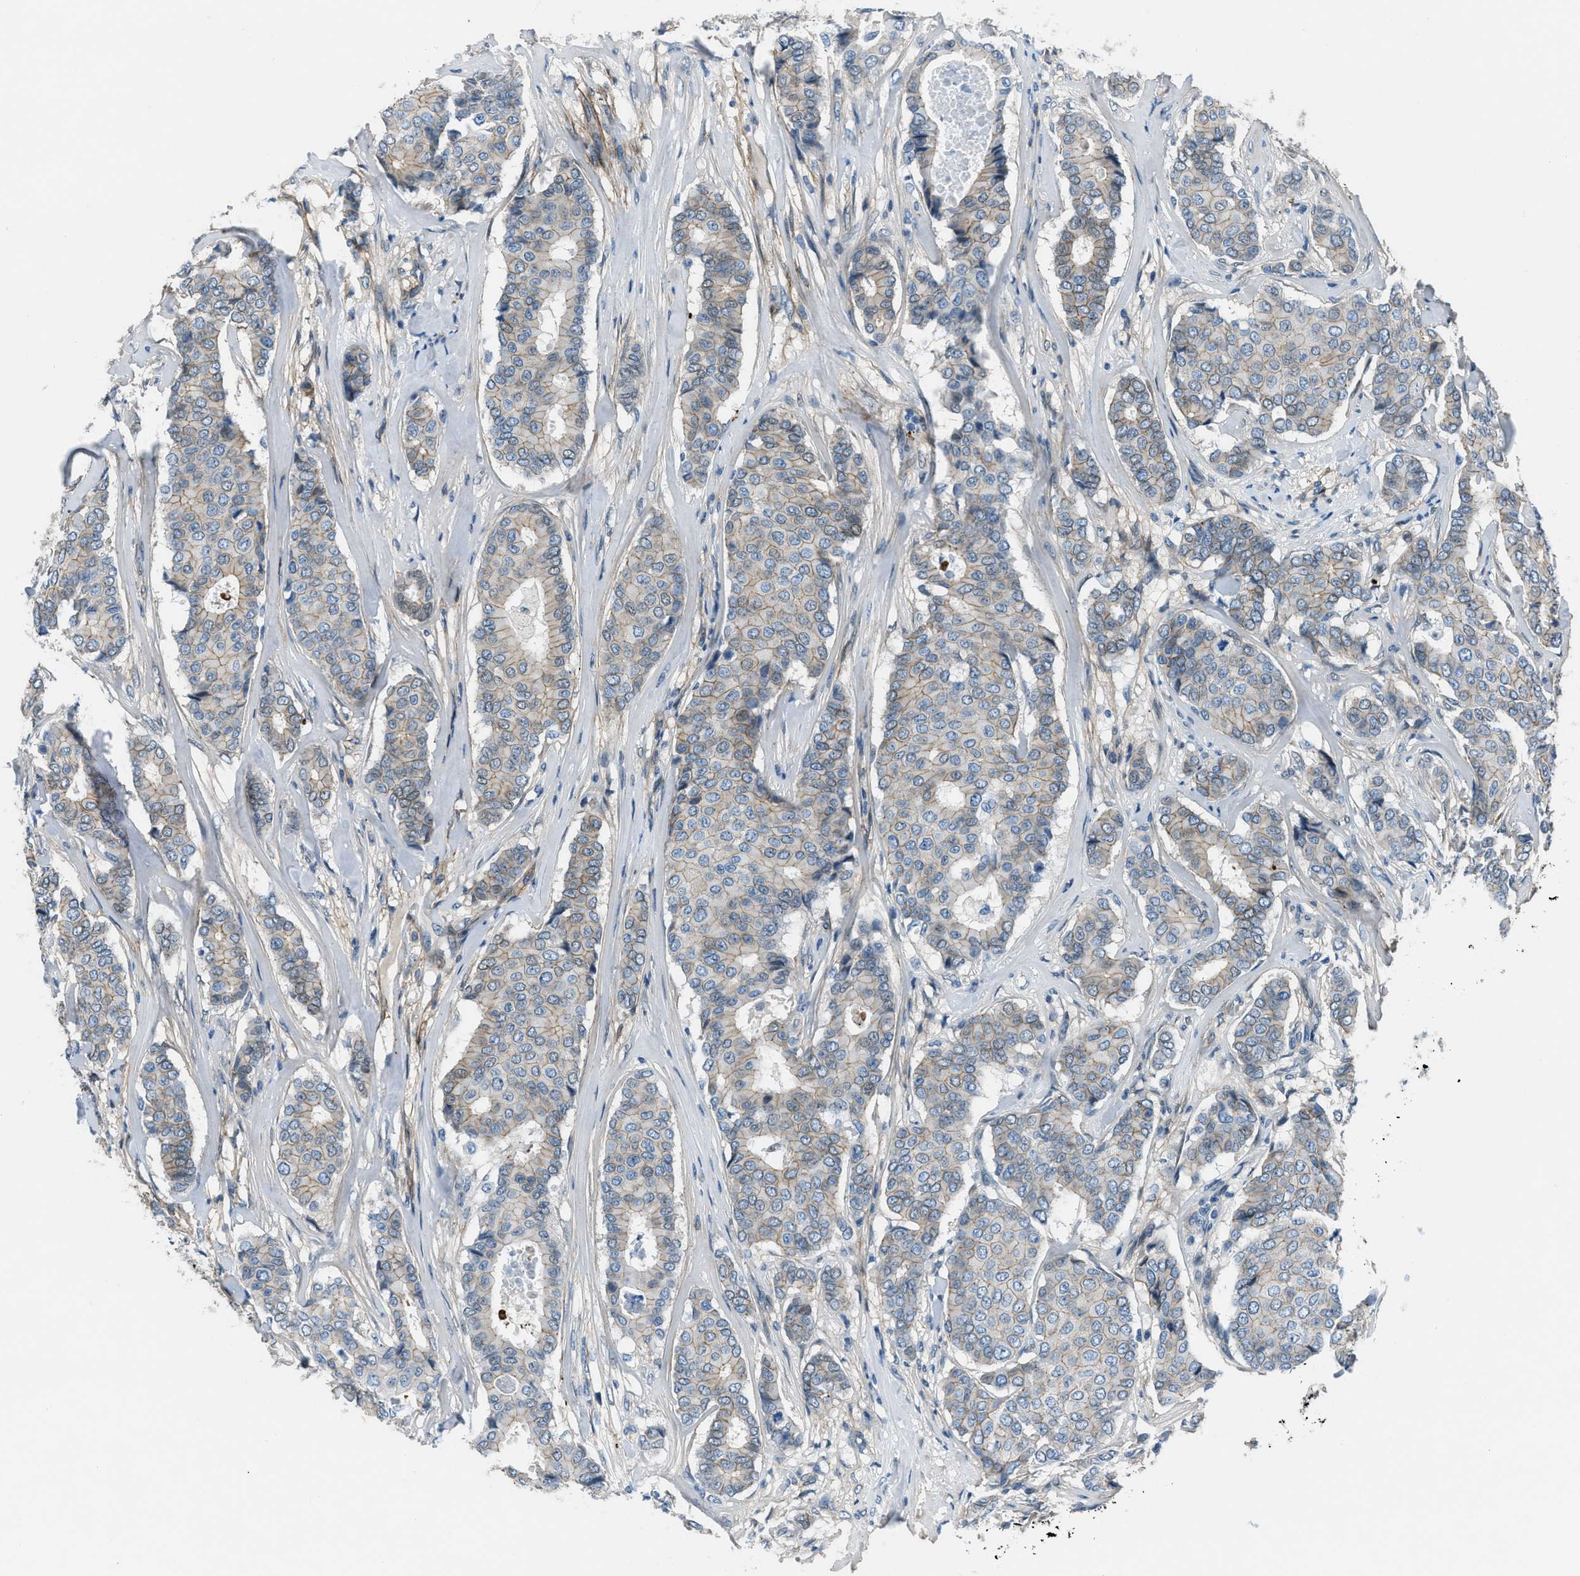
{"staining": {"intensity": "weak", "quantity": ">75%", "location": "cytoplasmic/membranous"}, "tissue": "breast cancer", "cell_type": "Tumor cells", "image_type": "cancer", "snomed": [{"axis": "morphology", "description": "Duct carcinoma"}, {"axis": "topography", "description": "Breast"}], "caption": "Human intraductal carcinoma (breast) stained with a protein marker displays weak staining in tumor cells.", "gene": "FBN1", "patient": {"sex": "female", "age": 75}}